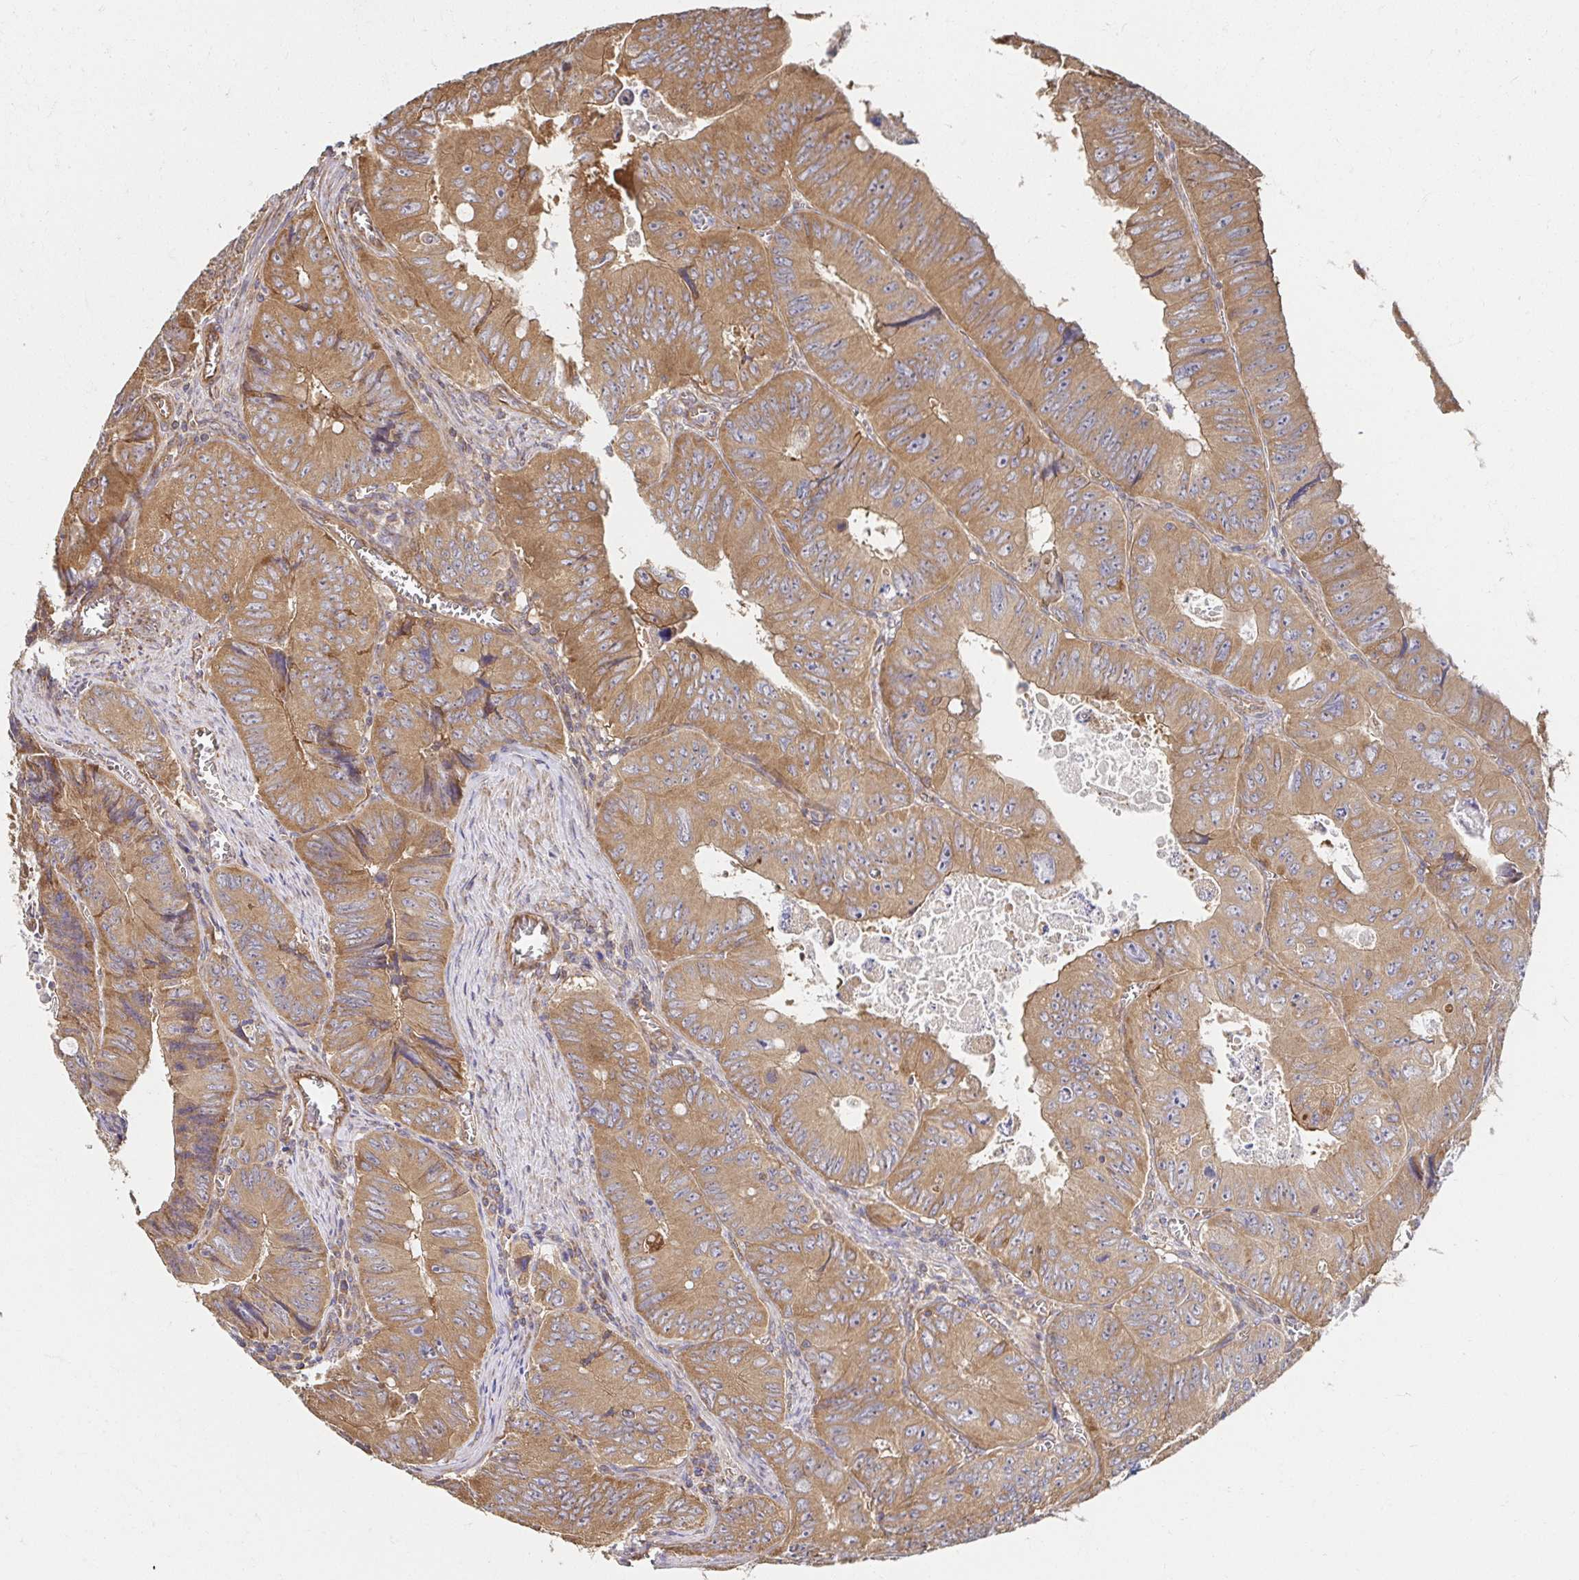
{"staining": {"intensity": "moderate", "quantity": ">75%", "location": "cytoplasmic/membranous"}, "tissue": "colorectal cancer", "cell_type": "Tumor cells", "image_type": "cancer", "snomed": [{"axis": "morphology", "description": "Adenocarcinoma, NOS"}, {"axis": "topography", "description": "Colon"}], "caption": "Adenocarcinoma (colorectal) tissue displays moderate cytoplasmic/membranous positivity in about >75% of tumor cells, visualized by immunohistochemistry.", "gene": "APBB1", "patient": {"sex": "female", "age": 84}}